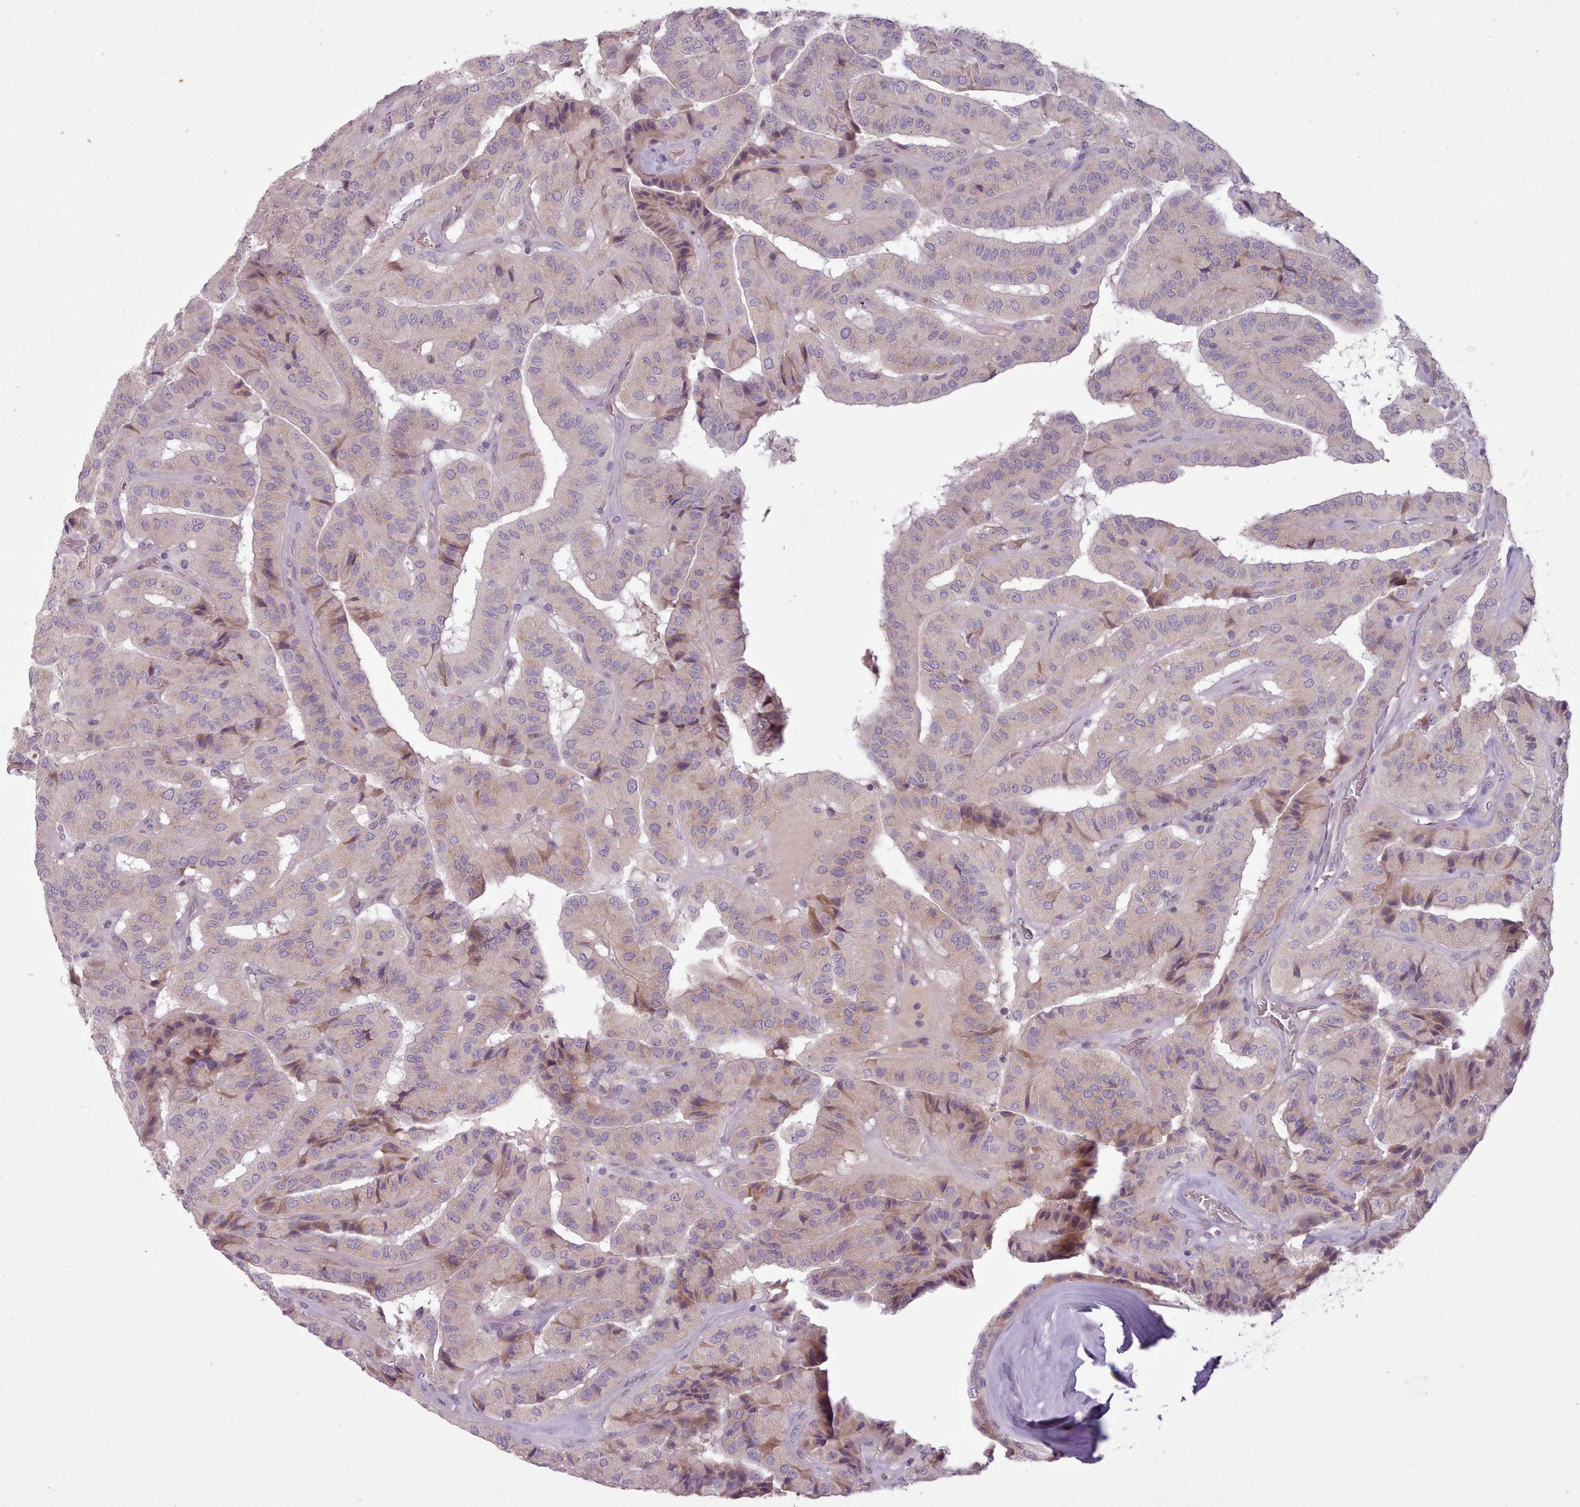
{"staining": {"intensity": "weak", "quantity": "25%-75%", "location": "cytoplasmic/membranous"}, "tissue": "thyroid cancer", "cell_type": "Tumor cells", "image_type": "cancer", "snomed": [{"axis": "morphology", "description": "Normal tissue, NOS"}, {"axis": "morphology", "description": "Papillary adenocarcinoma, NOS"}, {"axis": "topography", "description": "Thyroid gland"}], "caption": "A micrograph of human thyroid cancer (papillary adenocarcinoma) stained for a protein exhibits weak cytoplasmic/membranous brown staining in tumor cells. The staining was performed using DAB (3,3'-diaminobenzidine), with brown indicating positive protein expression. Nuclei are stained blue with hematoxylin.", "gene": "LAPTM5", "patient": {"sex": "female", "age": 59}}